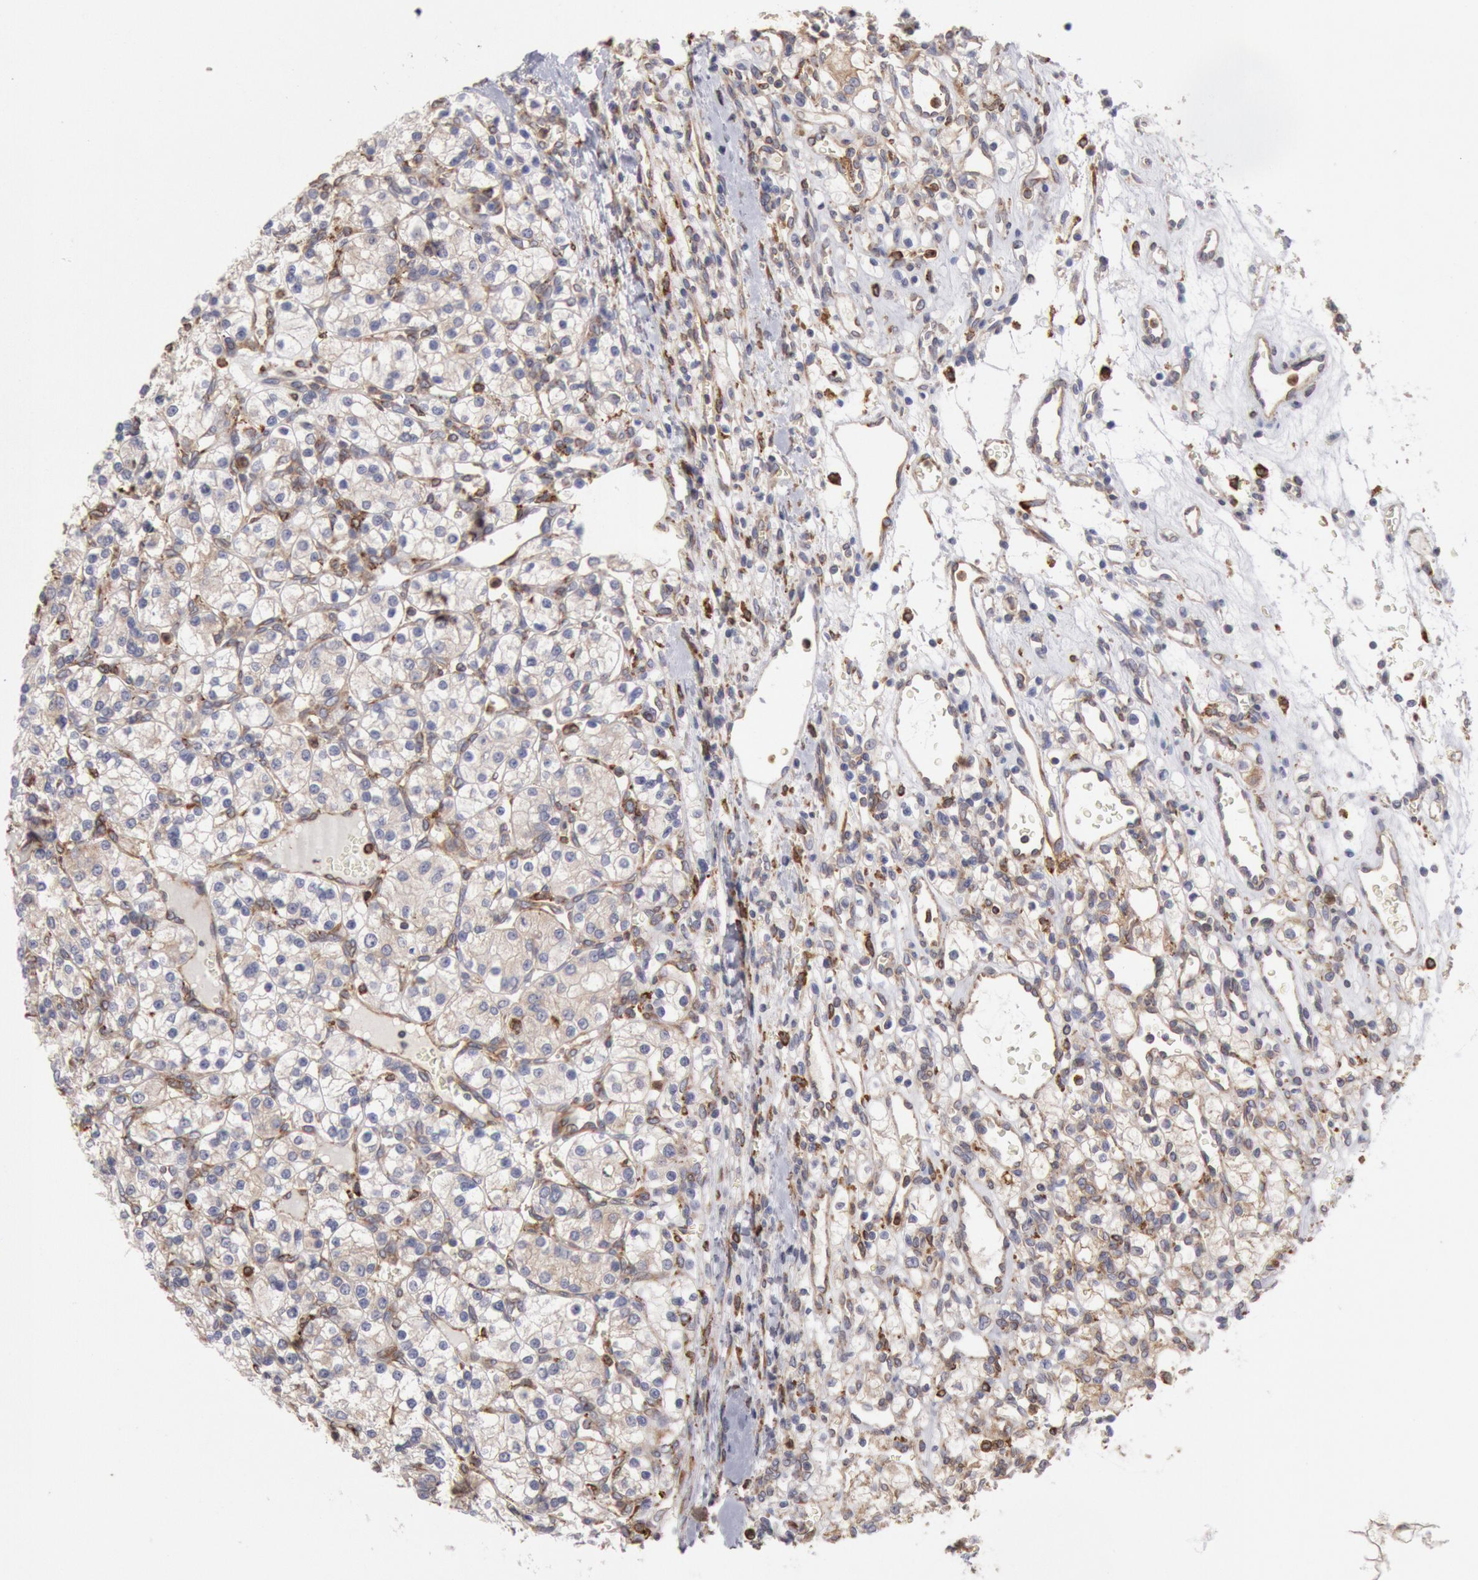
{"staining": {"intensity": "weak", "quantity": "25%-75%", "location": "cytoplasmic/membranous"}, "tissue": "renal cancer", "cell_type": "Tumor cells", "image_type": "cancer", "snomed": [{"axis": "morphology", "description": "Adenocarcinoma, NOS"}, {"axis": "topography", "description": "Kidney"}], "caption": "A brown stain shows weak cytoplasmic/membranous expression of a protein in renal adenocarcinoma tumor cells.", "gene": "ERP44", "patient": {"sex": "female", "age": 62}}